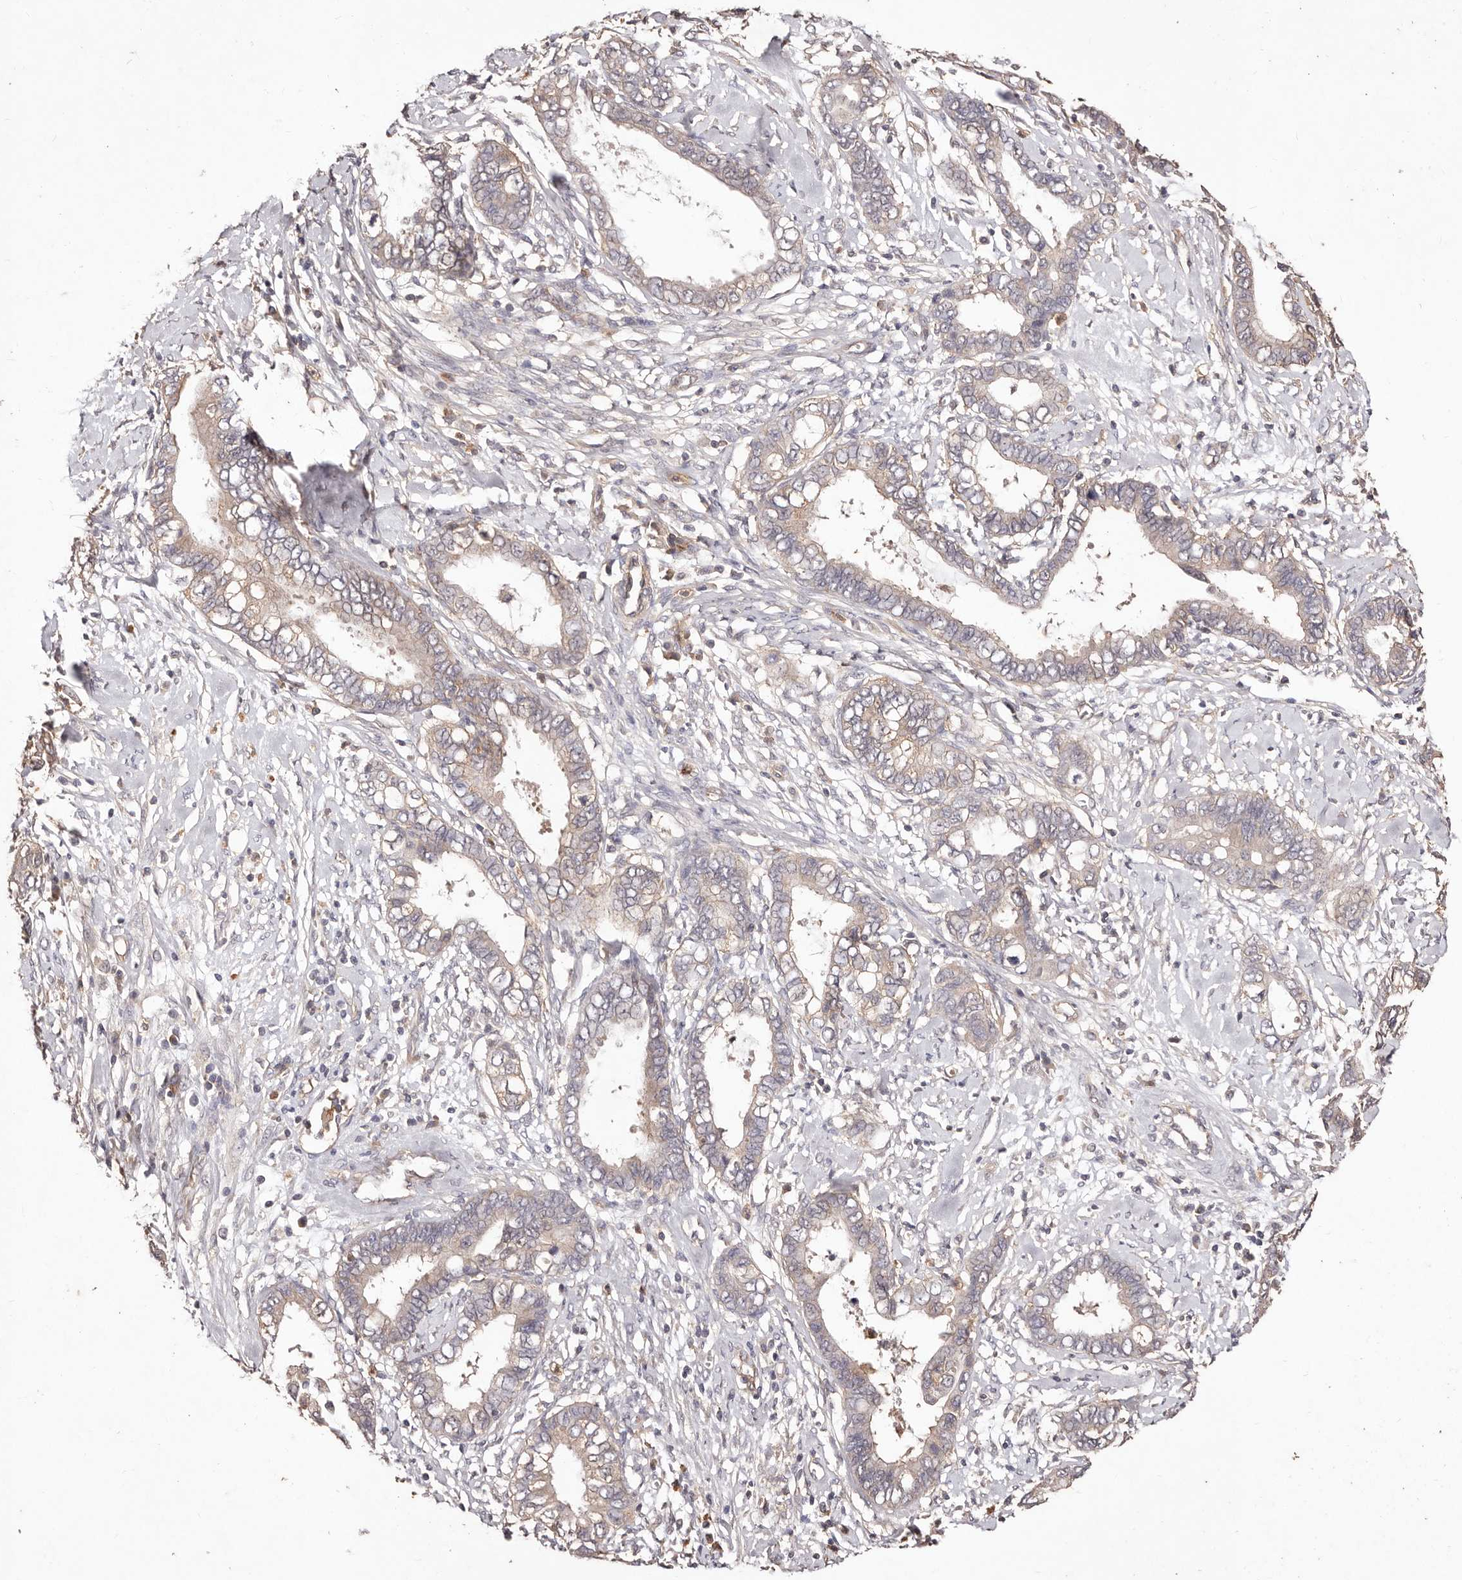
{"staining": {"intensity": "weak", "quantity": "<25%", "location": "cytoplasmic/membranous"}, "tissue": "cervical cancer", "cell_type": "Tumor cells", "image_type": "cancer", "snomed": [{"axis": "morphology", "description": "Adenocarcinoma, NOS"}, {"axis": "topography", "description": "Cervix"}], "caption": "DAB (3,3'-diaminobenzidine) immunohistochemical staining of human cervical cancer reveals no significant staining in tumor cells.", "gene": "CCL14", "patient": {"sex": "female", "age": 44}}